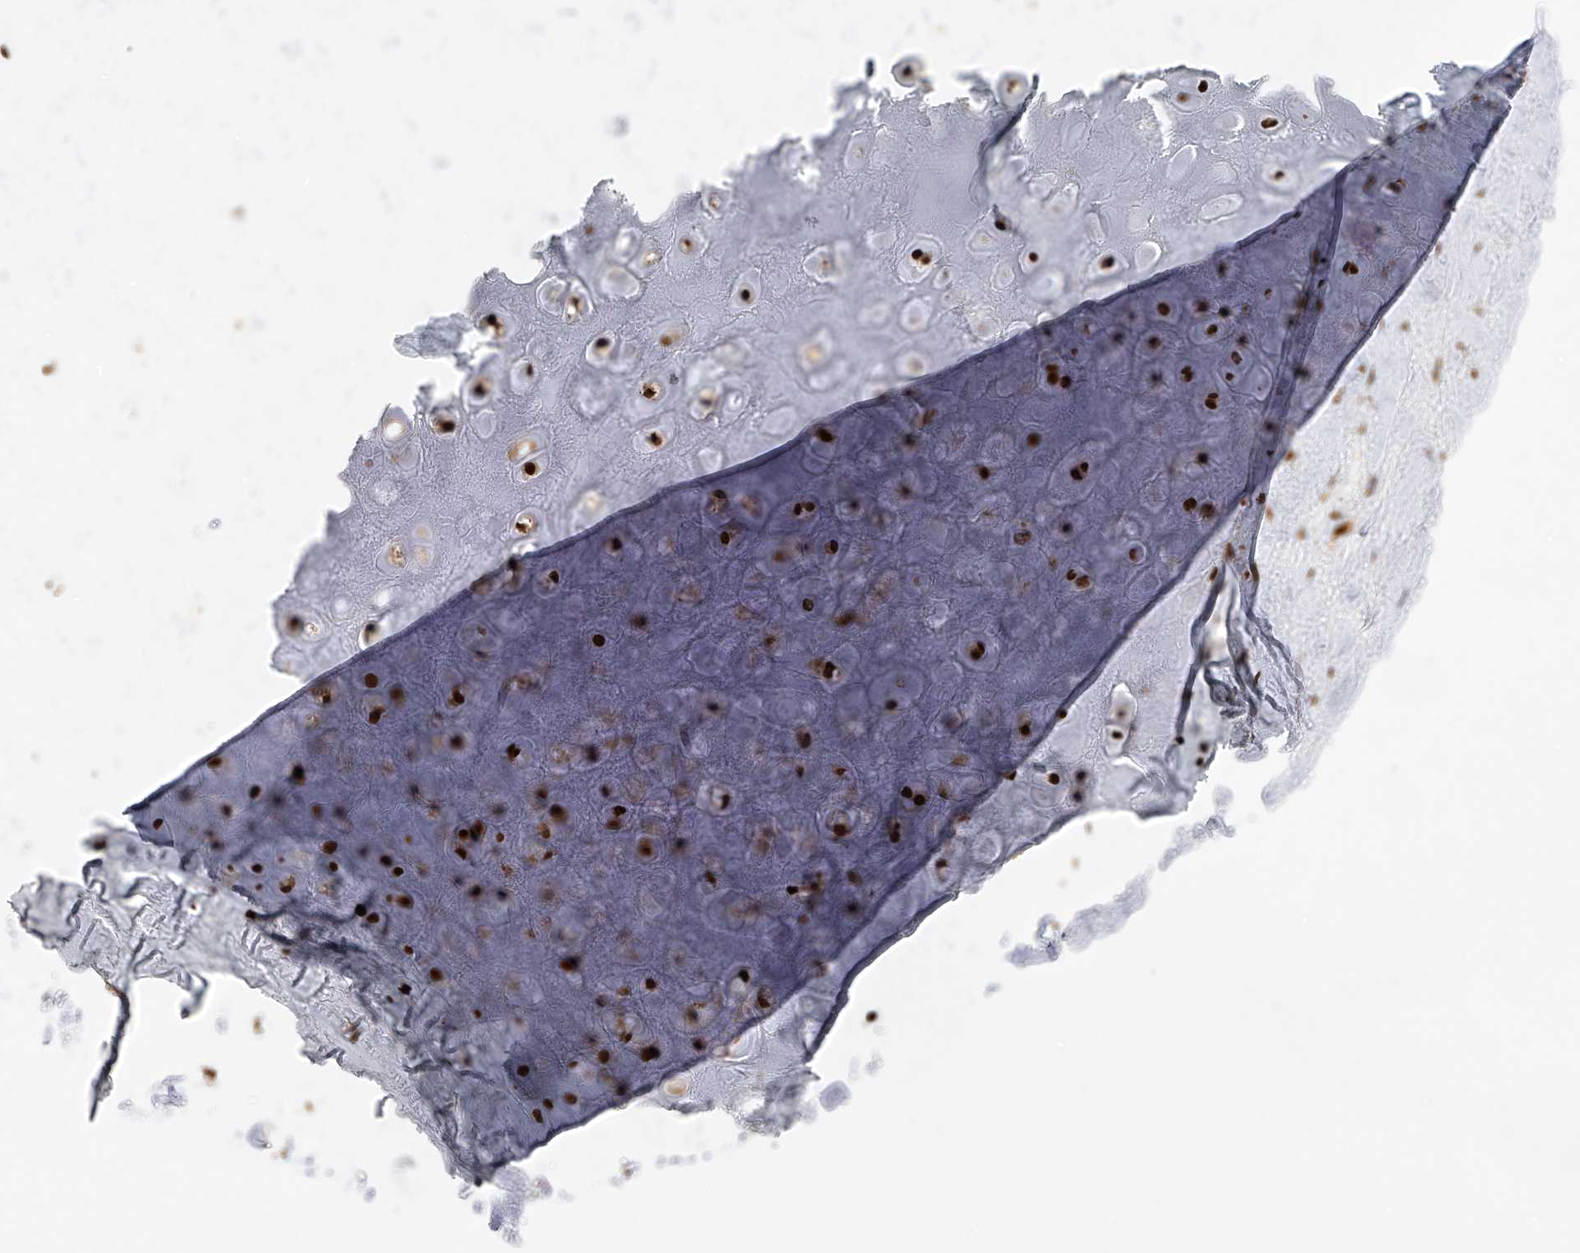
{"staining": {"intensity": "moderate", "quantity": "25%-75%", "location": "nuclear"}, "tissue": "adipose tissue", "cell_type": "Adipocytes", "image_type": "normal", "snomed": [{"axis": "morphology", "description": "Normal tissue, NOS"}, {"axis": "morphology", "description": "Basal cell carcinoma"}, {"axis": "topography", "description": "Skin"}], "caption": "IHC of benign adipose tissue shows medium levels of moderate nuclear staining in approximately 25%-75% of adipocytes. The staining is performed using DAB (3,3'-diaminobenzidine) brown chromogen to label protein expression. The nuclei are counter-stained blue using hematoxylin.", "gene": "CFAP410", "patient": {"sex": "female", "age": 89}}